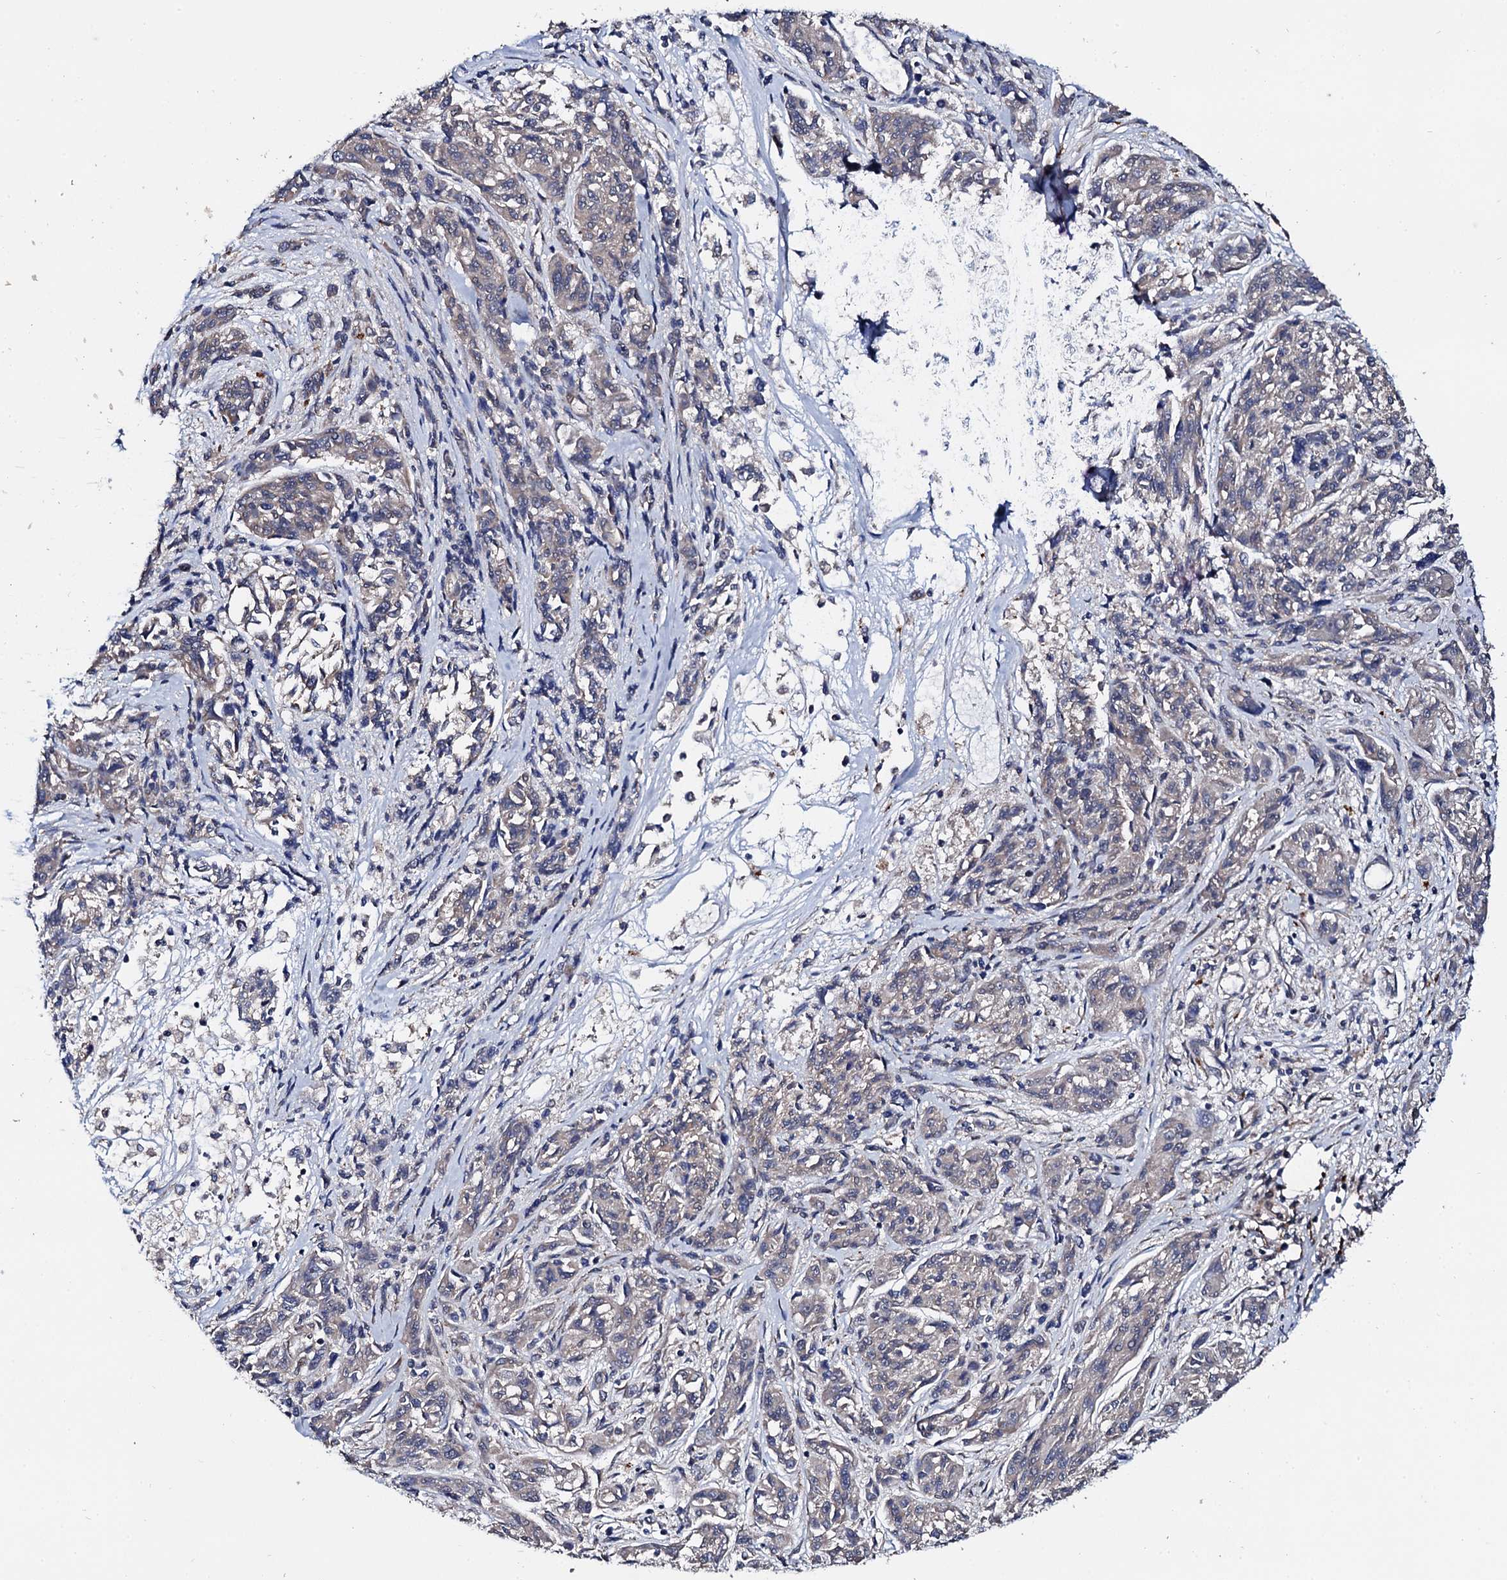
{"staining": {"intensity": "negative", "quantity": "none", "location": "none"}, "tissue": "melanoma", "cell_type": "Tumor cells", "image_type": "cancer", "snomed": [{"axis": "morphology", "description": "Malignant melanoma, NOS"}, {"axis": "topography", "description": "Skin"}], "caption": "The IHC micrograph has no significant staining in tumor cells of malignant melanoma tissue. (Brightfield microscopy of DAB immunohistochemistry (IHC) at high magnification).", "gene": "IP6K1", "patient": {"sex": "male", "age": 53}}